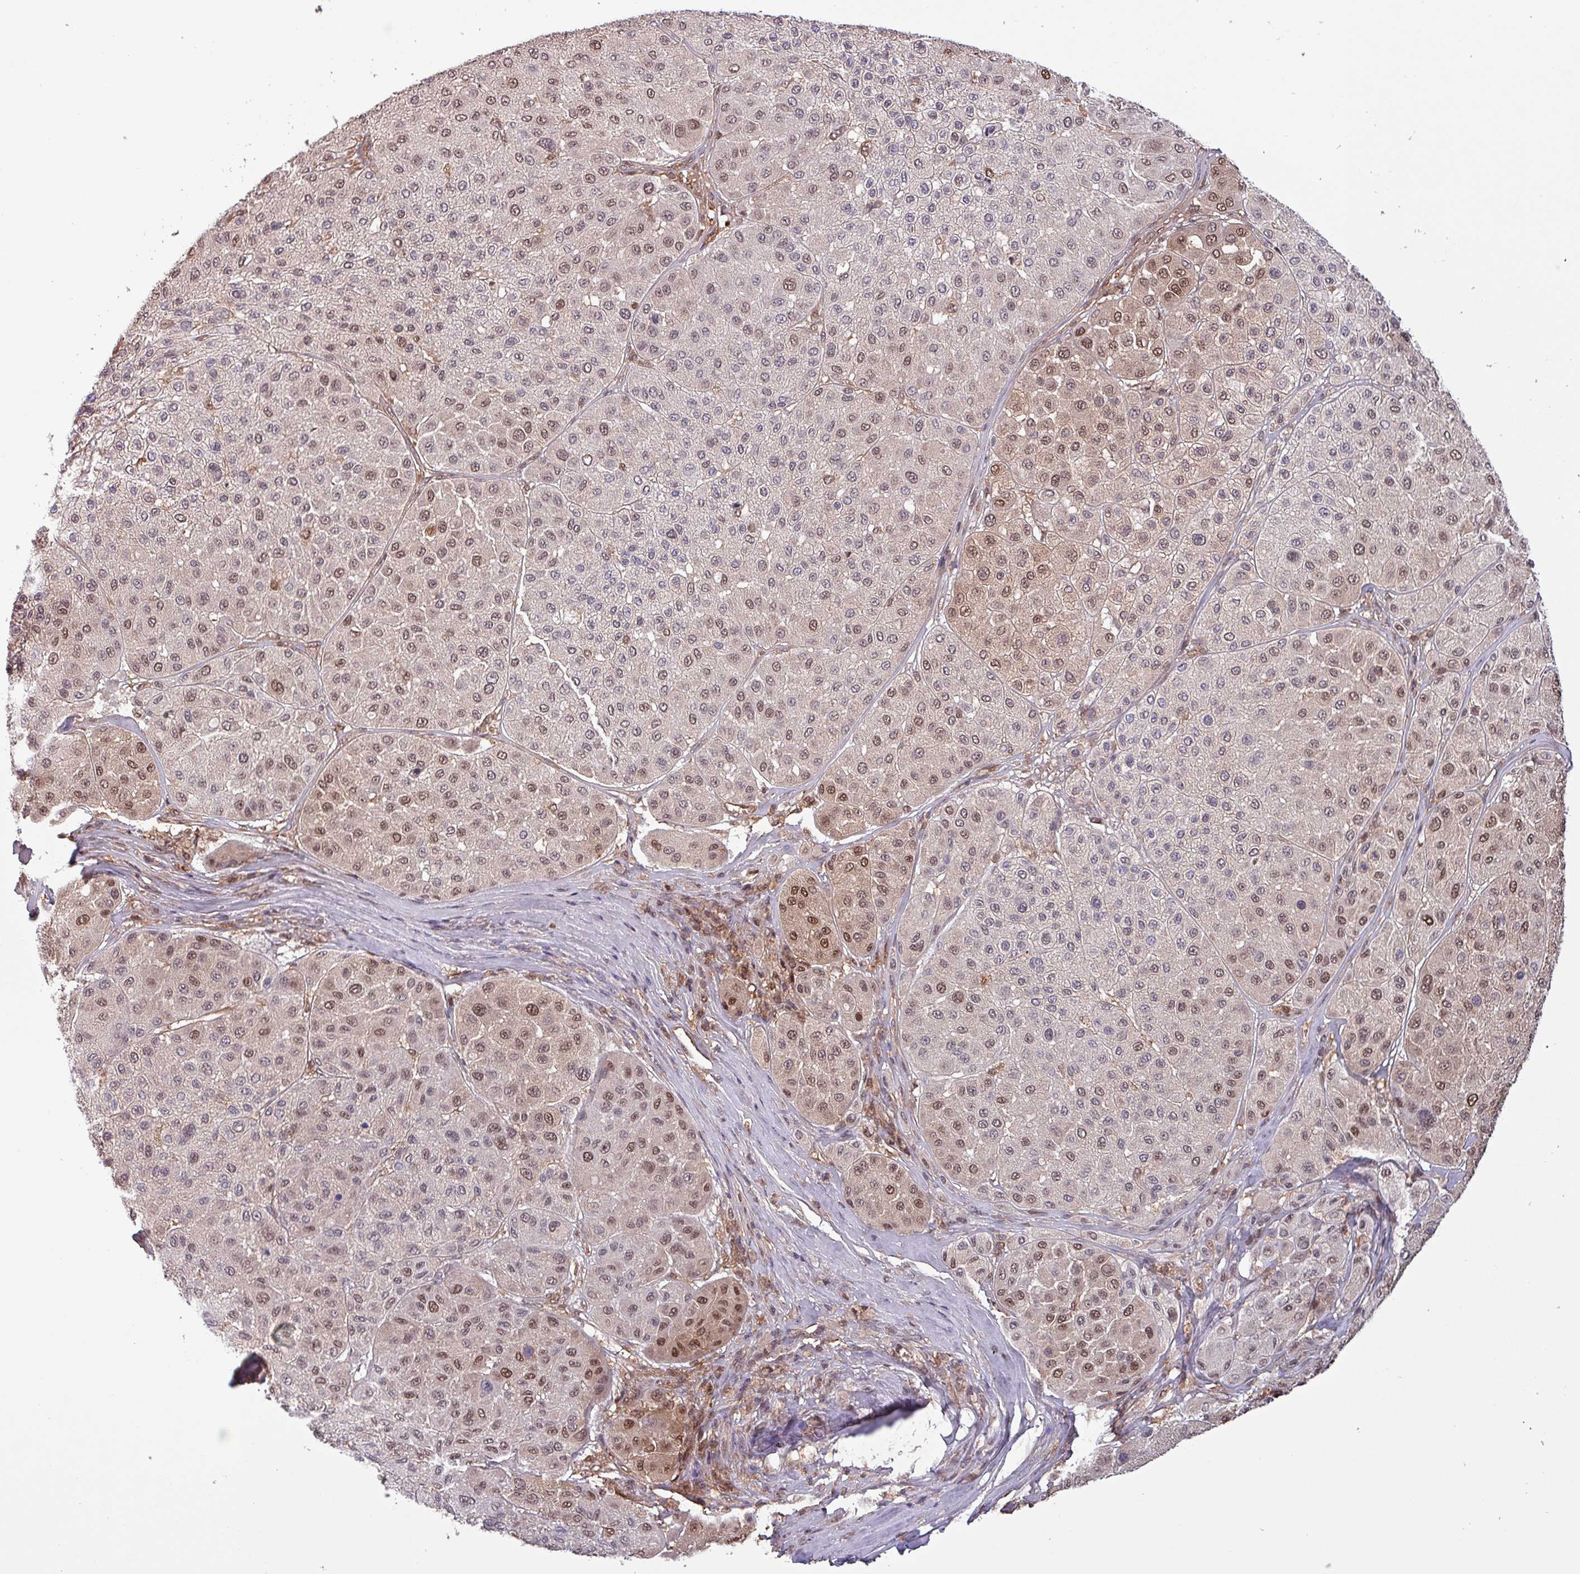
{"staining": {"intensity": "weak", "quantity": ">75%", "location": "nuclear"}, "tissue": "melanoma", "cell_type": "Tumor cells", "image_type": "cancer", "snomed": [{"axis": "morphology", "description": "Malignant melanoma, Metastatic site"}, {"axis": "topography", "description": "Smooth muscle"}], "caption": "Human malignant melanoma (metastatic site) stained with a brown dye shows weak nuclear positive staining in about >75% of tumor cells.", "gene": "PSMB8", "patient": {"sex": "male", "age": 41}}